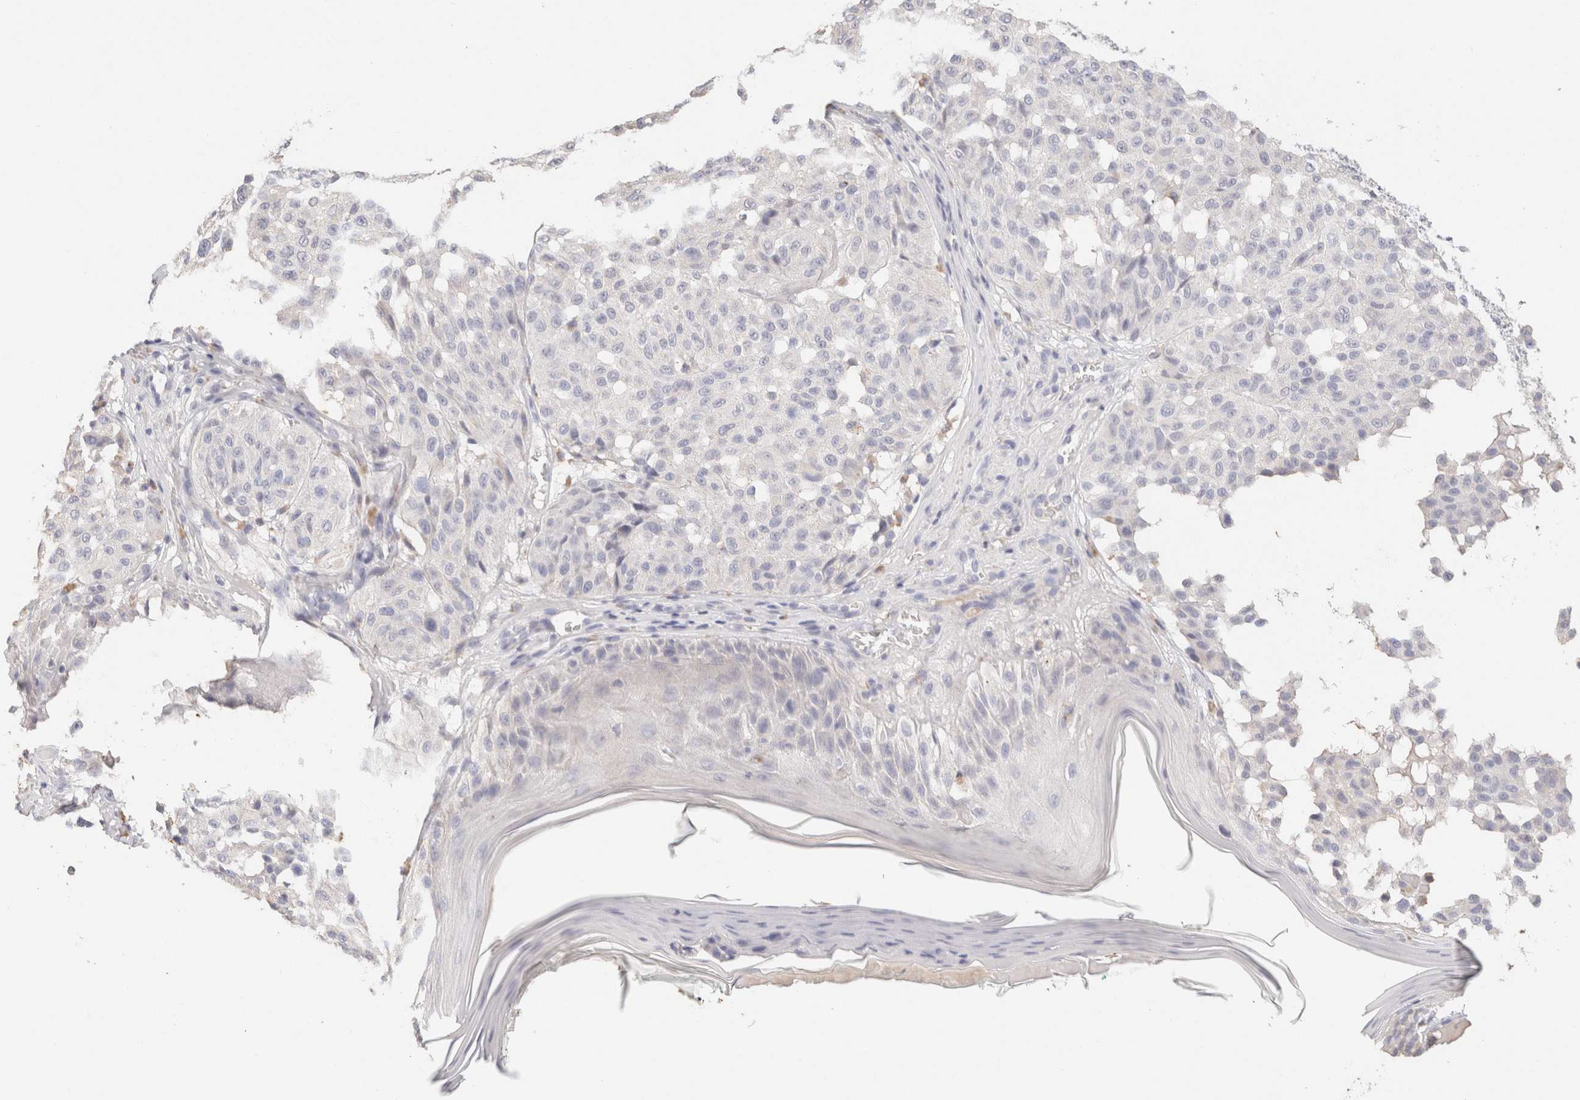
{"staining": {"intensity": "negative", "quantity": "none", "location": "none"}, "tissue": "melanoma", "cell_type": "Tumor cells", "image_type": "cancer", "snomed": [{"axis": "morphology", "description": "Malignant melanoma, NOS"}, {"axis": "topography", "description": "Skin"}], "caption": "Malignant melanoma stained for a protein using immunohistochemistry shows no expression tumor cells.", "gene": "SCGB2A2", "patient": {"sex": "female", "age": 46}}